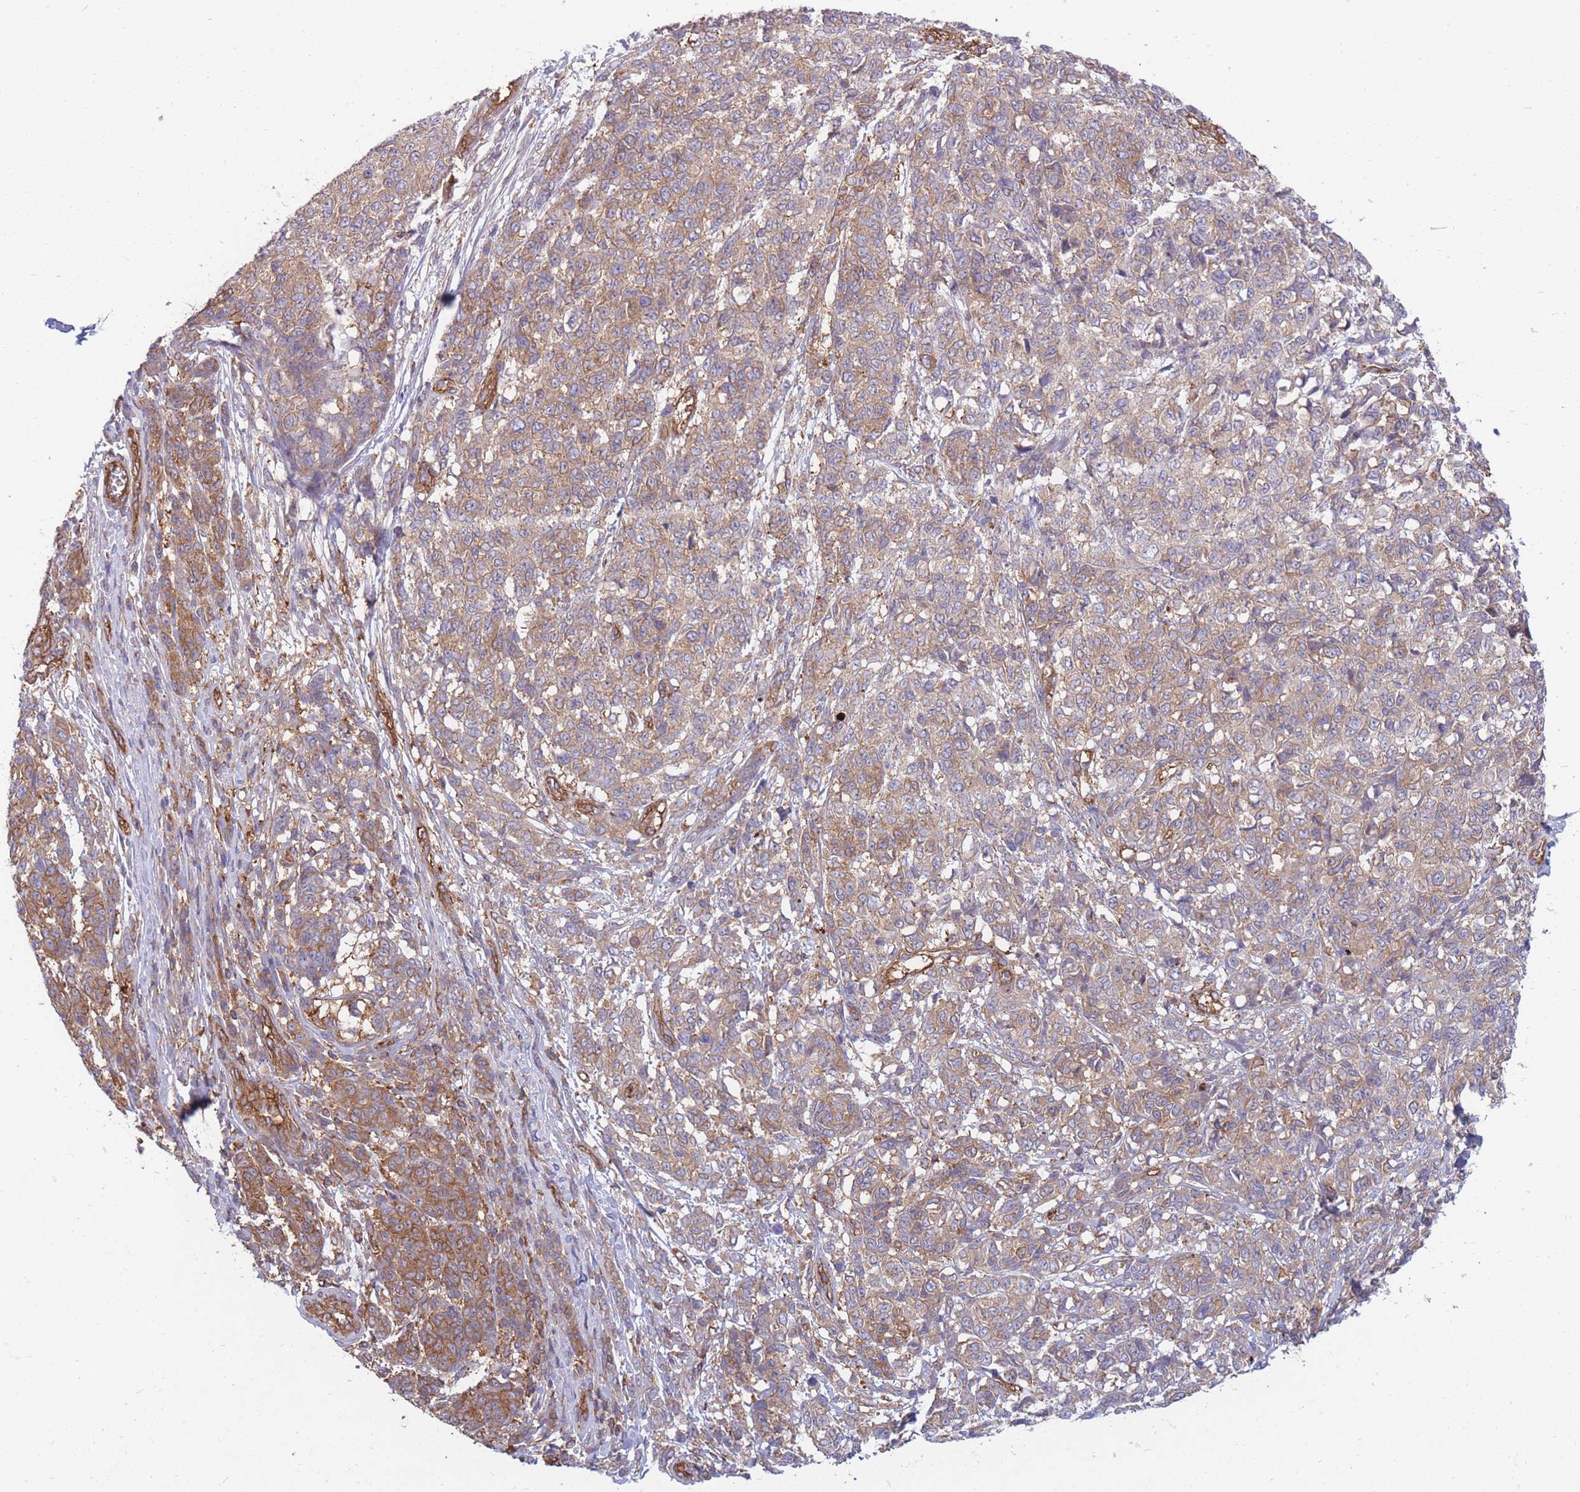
{"staining": {"intensity": "moderate", "quantity": "<25%", "location": "cytoplasmic/membranous"}, "tissue": "melanoma", "cell_type": "Tumor cells", "image_type": "cancer", "snomed": [{"axis": "morphology", "description": "Malignant melanoma, NOS"}, {"axis": "topography", "description": "Skin"}], "caption": "Approximately <25% of tumor cells in melanoma exhibit moderate cytoplasmic/membranous protein staining as visualized by brown immunohistochemical staining.", "gene": "GGA1", "patient": {"sex": "male", "age": 49}}